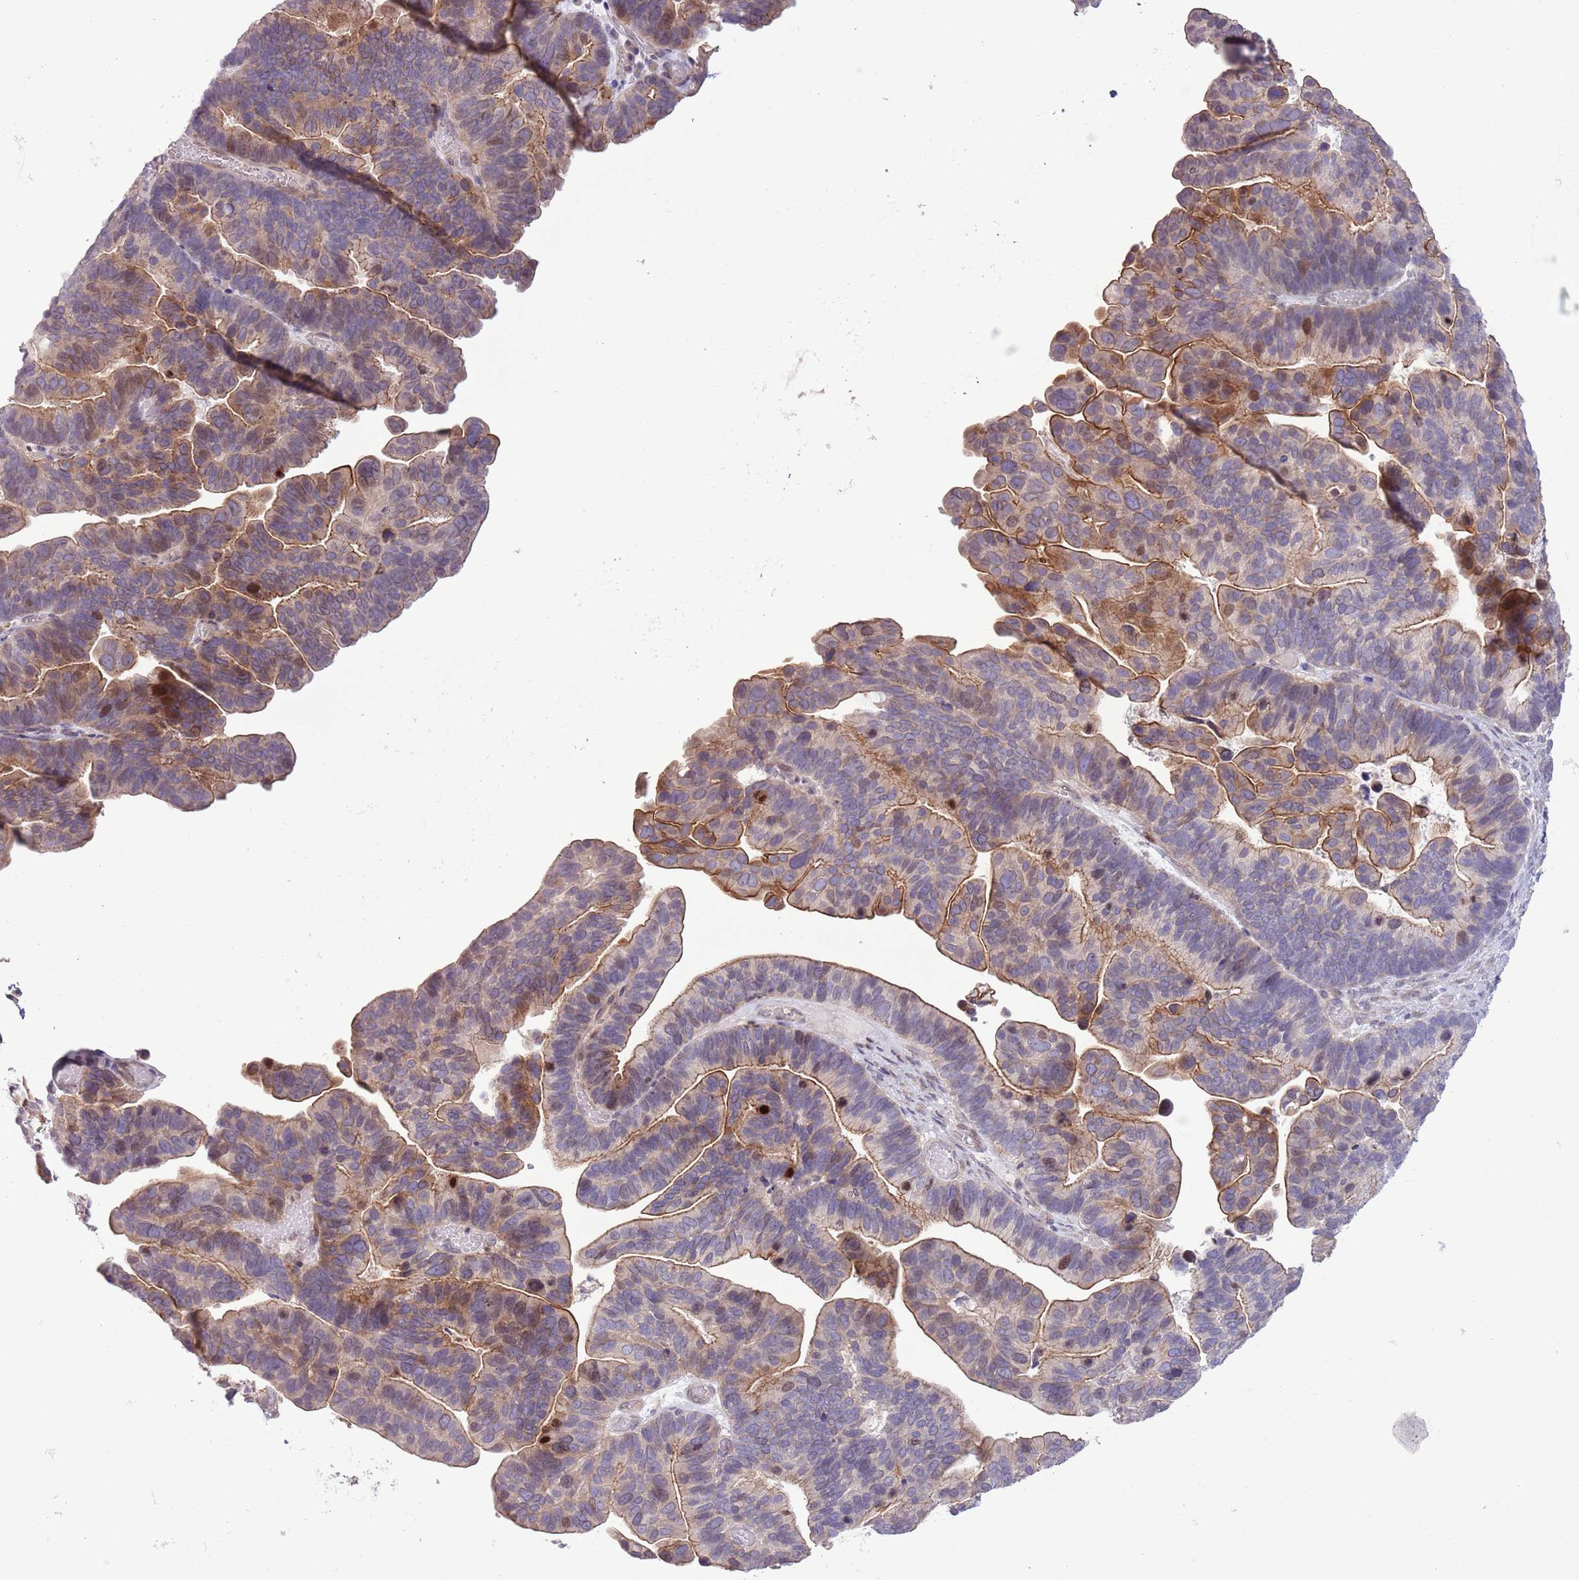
{"staining": {"intensity": "moderate", "quantity": "25%-75%", "location": "cytoplasmic/membranous,nuclear"}, "tissue": "ovarian cancer", "cell_type": "Tumor cells", "image_type": "cancer", "snomed": [{"axis": "morphology", "description": "Cystadenocarcinoma, serous, NOS"}, {"axis": "topography", "description": "Ovary"}], "caption": "Immunohistochemistry (IHC) micrograph of ovarian serous cystadenocarcinoma stained for a protein (brown), which displays medium levels of moderate cytoplasmic/membranous and nuclear expression in about 25%-75% of tumor cells.", "gene": "CCND2", "patient": {"sex": "female", "age": 56}}